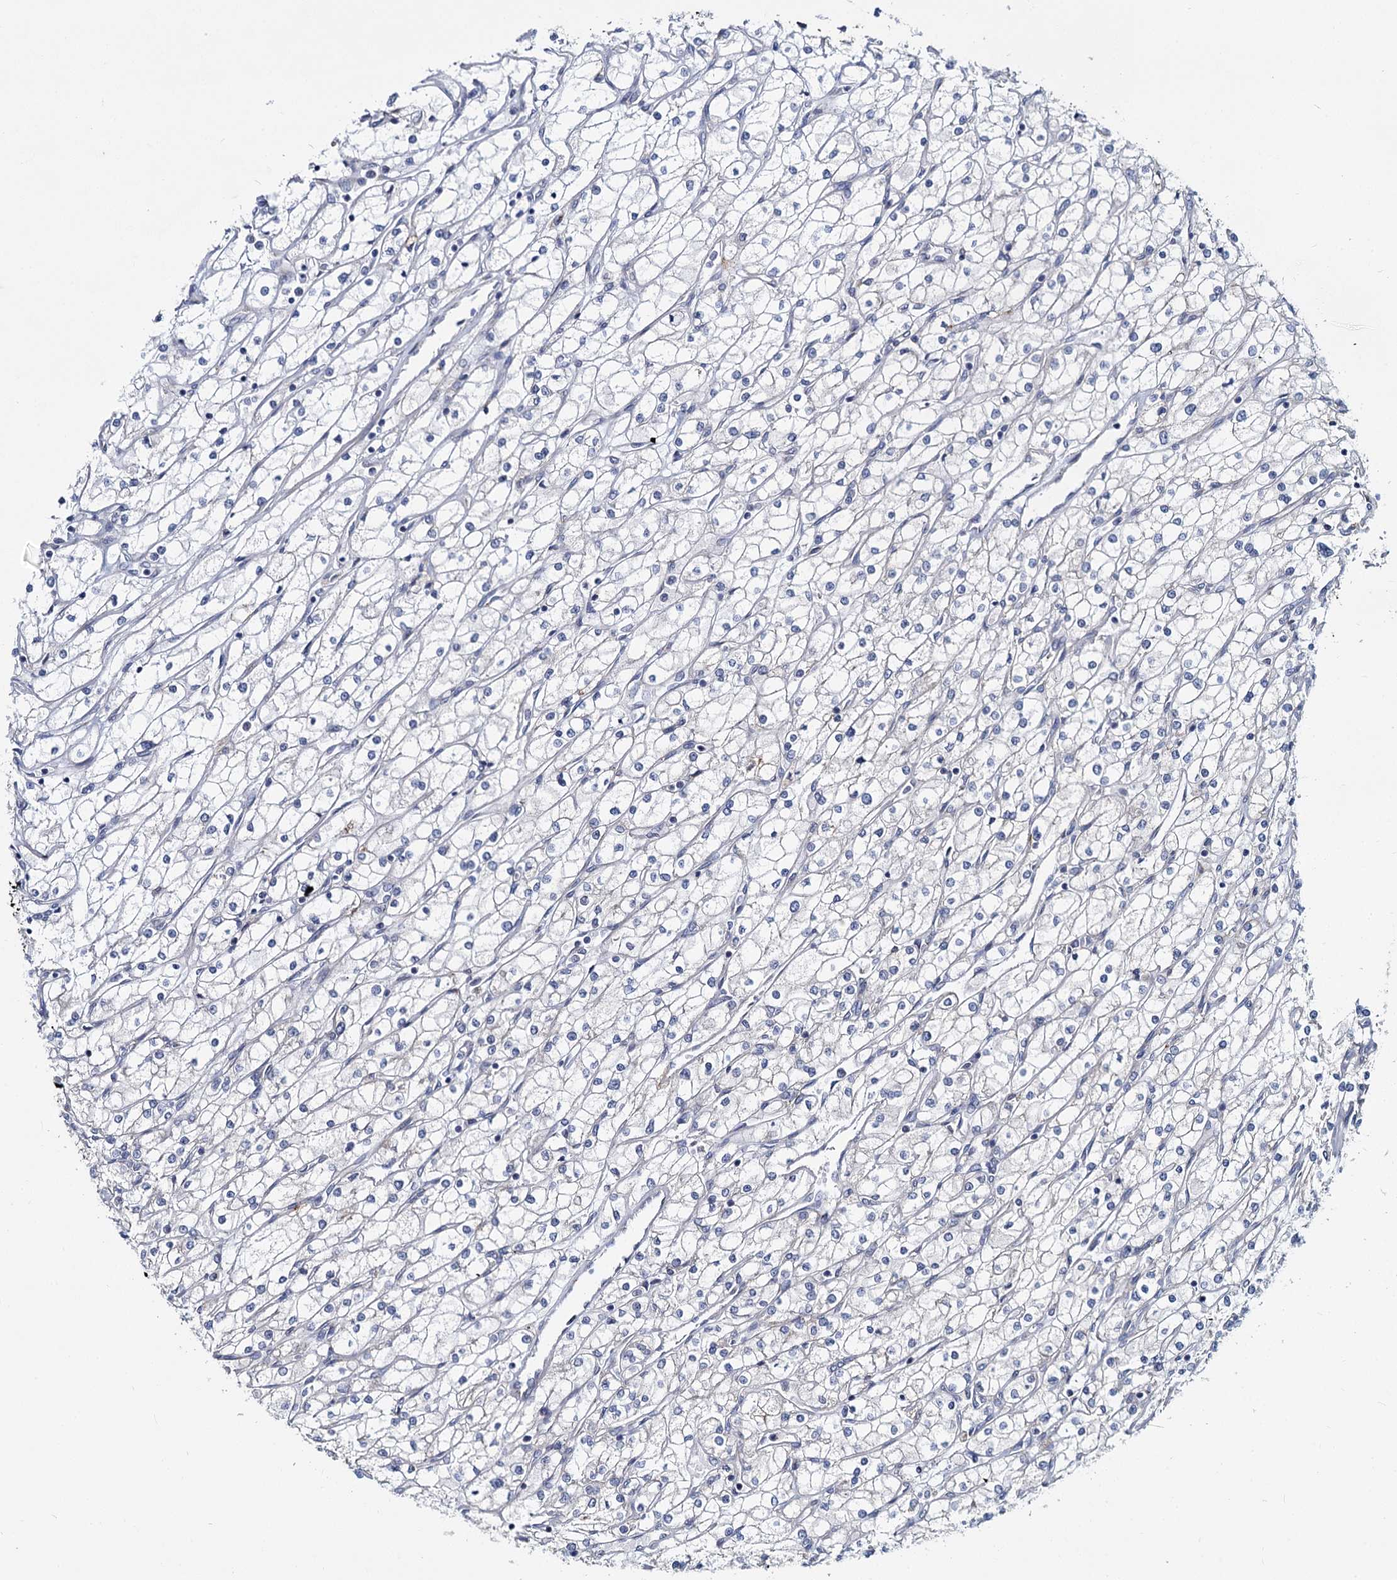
{"staining": {"intensity": "negative", "quantity": "none", "location": "none"}, "tissue": "renal cancer", "cell_type": "Tumor cells", "image_type": "cancer", "snomed": [{"axis": "morphology", "description": "Adenocarcinoma, NOS"}, {"axis": "topography", "description": "Kidney"}], "caption": "Immunohistochemical staining of adenocarcinoma (renal) reveals no significant expression in tumor cells. The staining was performed using DAB (3,3'-diaminobenzidine) to visualize the protein expression in brown, while the nuclei were stained in blue with hematoxylin (Magnification: 20x).", "gene": "DCUN1D2", "patient": {"sex": "male", "age": 80}}